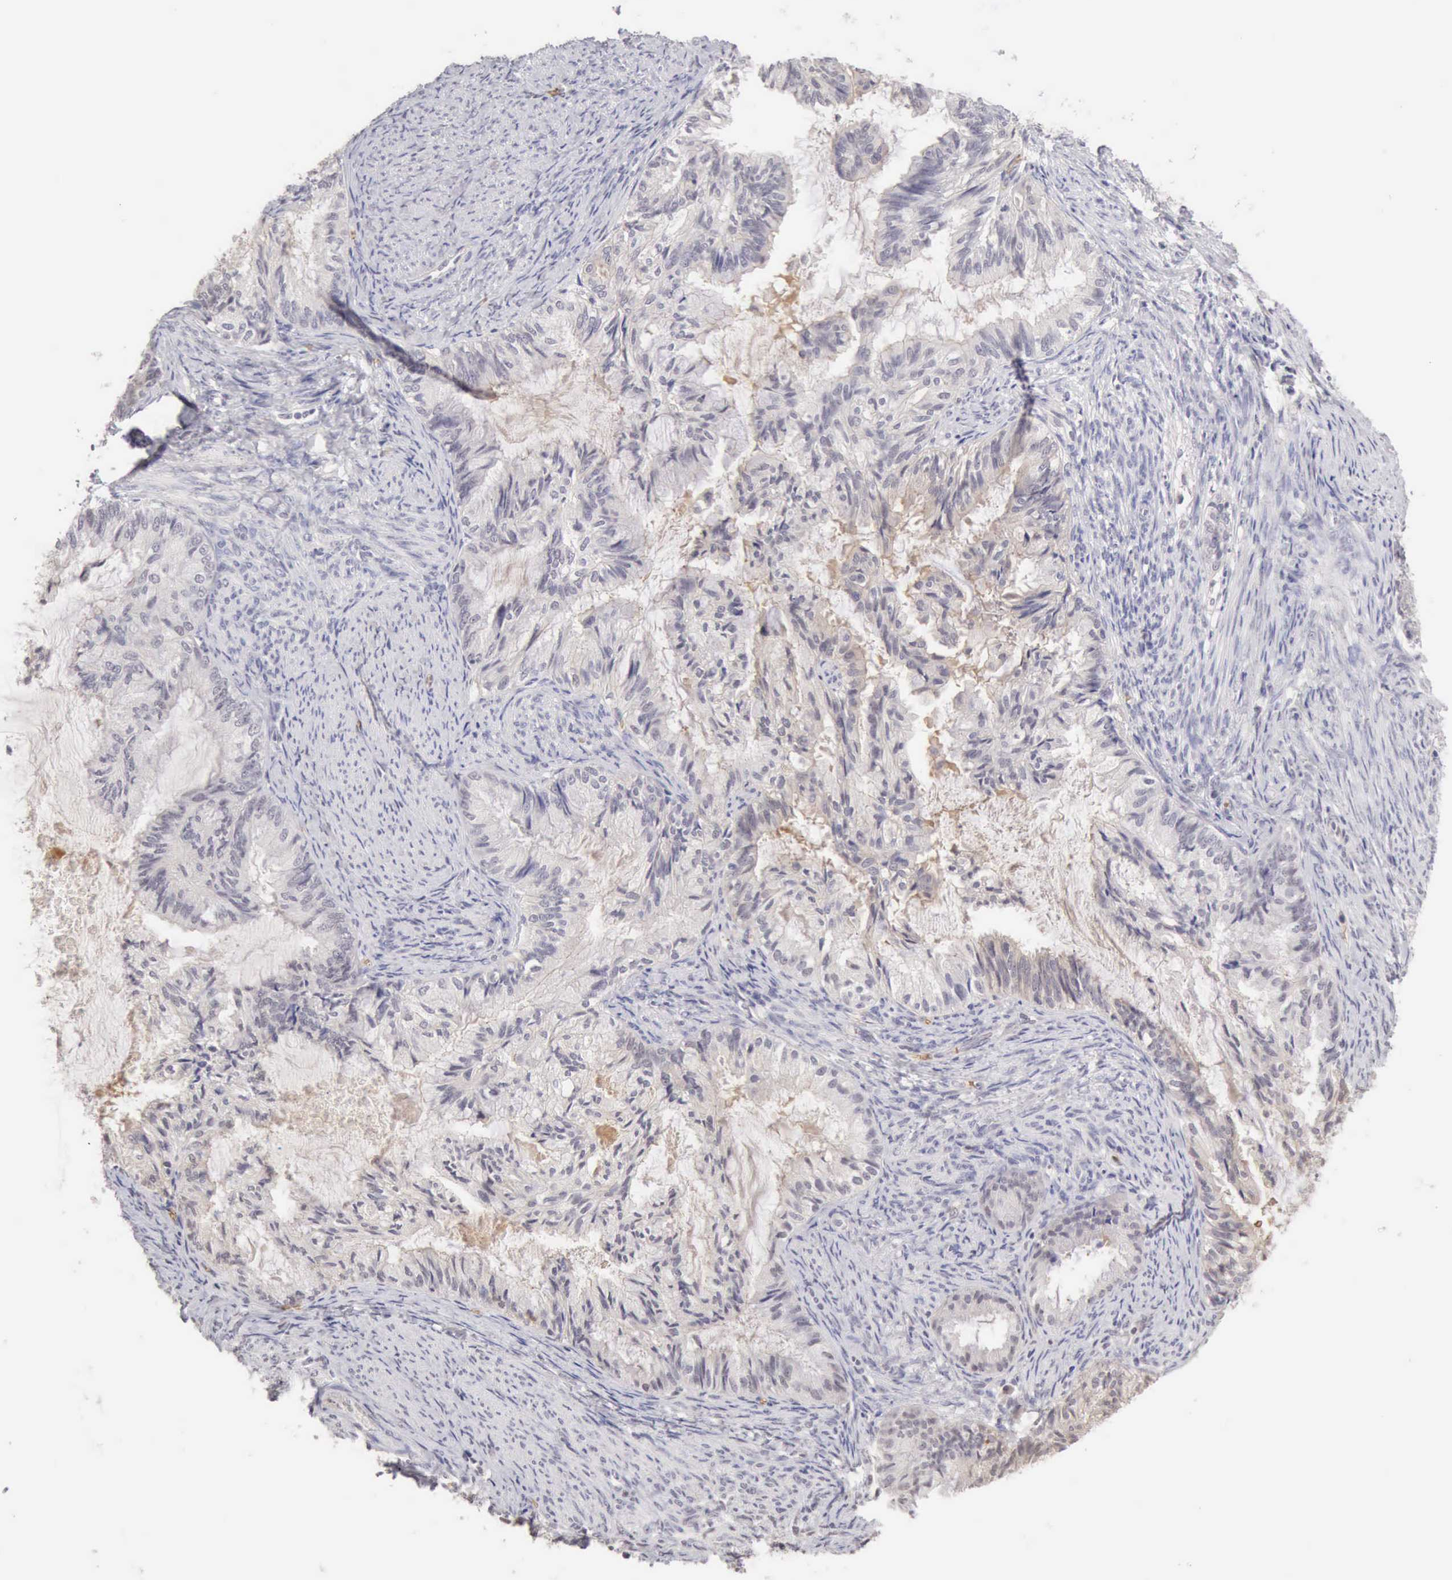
{"staining": {"intensity": "weak", "quantity": "25%-75%", "location": "cytoplasmic/membranous"}, "tissue": "endometrial cancer", "cell_type": "Tumor cells", "image_type": "cancer", "snomed": [{"axis": "morphology", "description": "Adenocarcinoma, NOS"}, {"axis": "topography", "description": "Endometrium"}], "caption": "Tumor cells display weak cytoplasmic/membranous positivity in approximately 25%-75% of cells in endometrial cancer.", "gene": "CFI", "patient": {"sex": "female", "age": 86}}